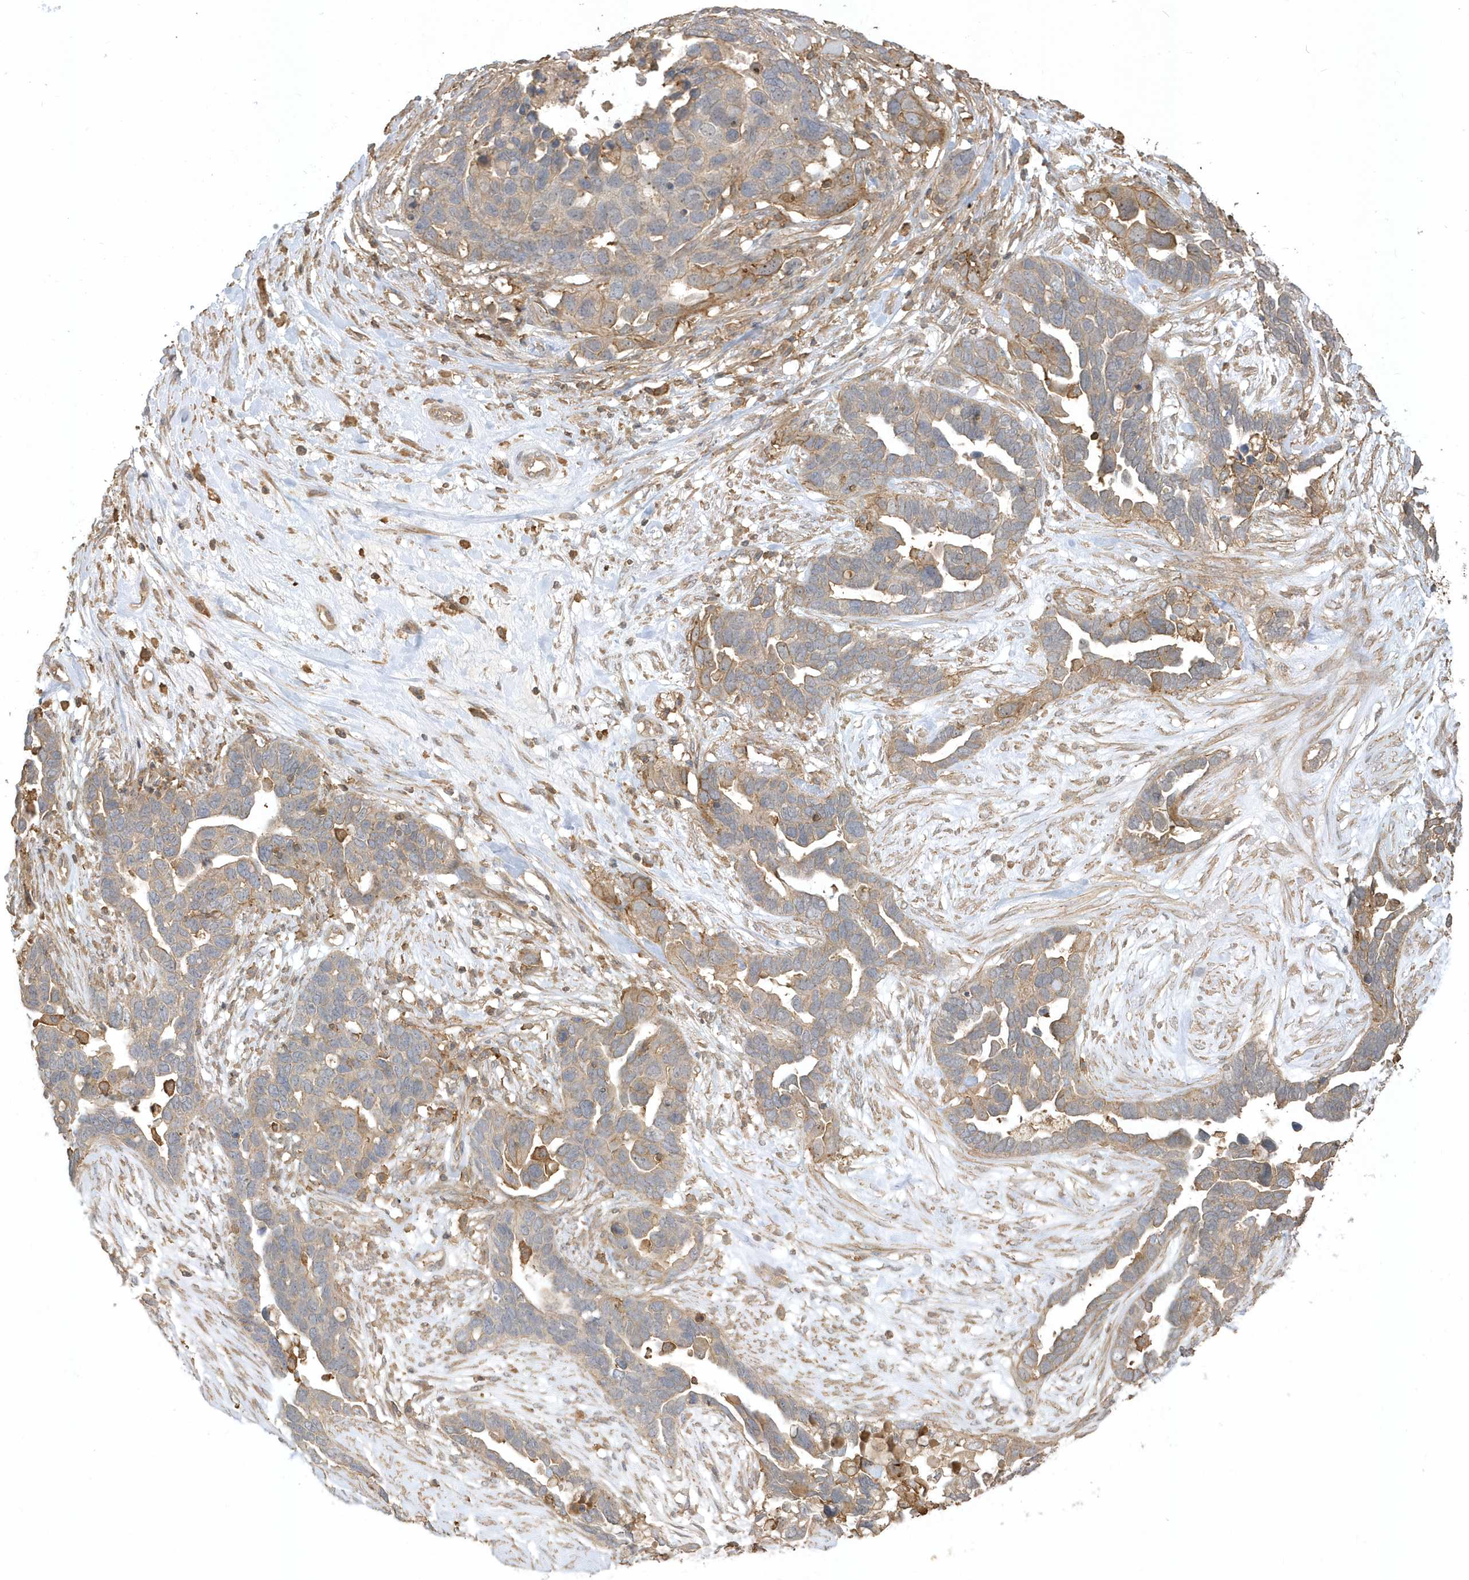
{"staining": {"intensity": "weak", "quantity": "<25%", "location": "cytoplasmic/membranous"}, "tissue": "ovarian cancer", "cell_type": "Tumor cells", "image_type": "cancer", "snomed": [{"axis": "morphology", "description": "Cystadenocarcinoma, serous, NOS"}, {"axis": "topography", "description": "Ovary"}], "caption": "There is no significant positivity in tumor cells of ovarian cancer (serous cystadenocarcinoma).", "gene": "ZBTB8A", "patient": {"sex": "female", "age": 54}}